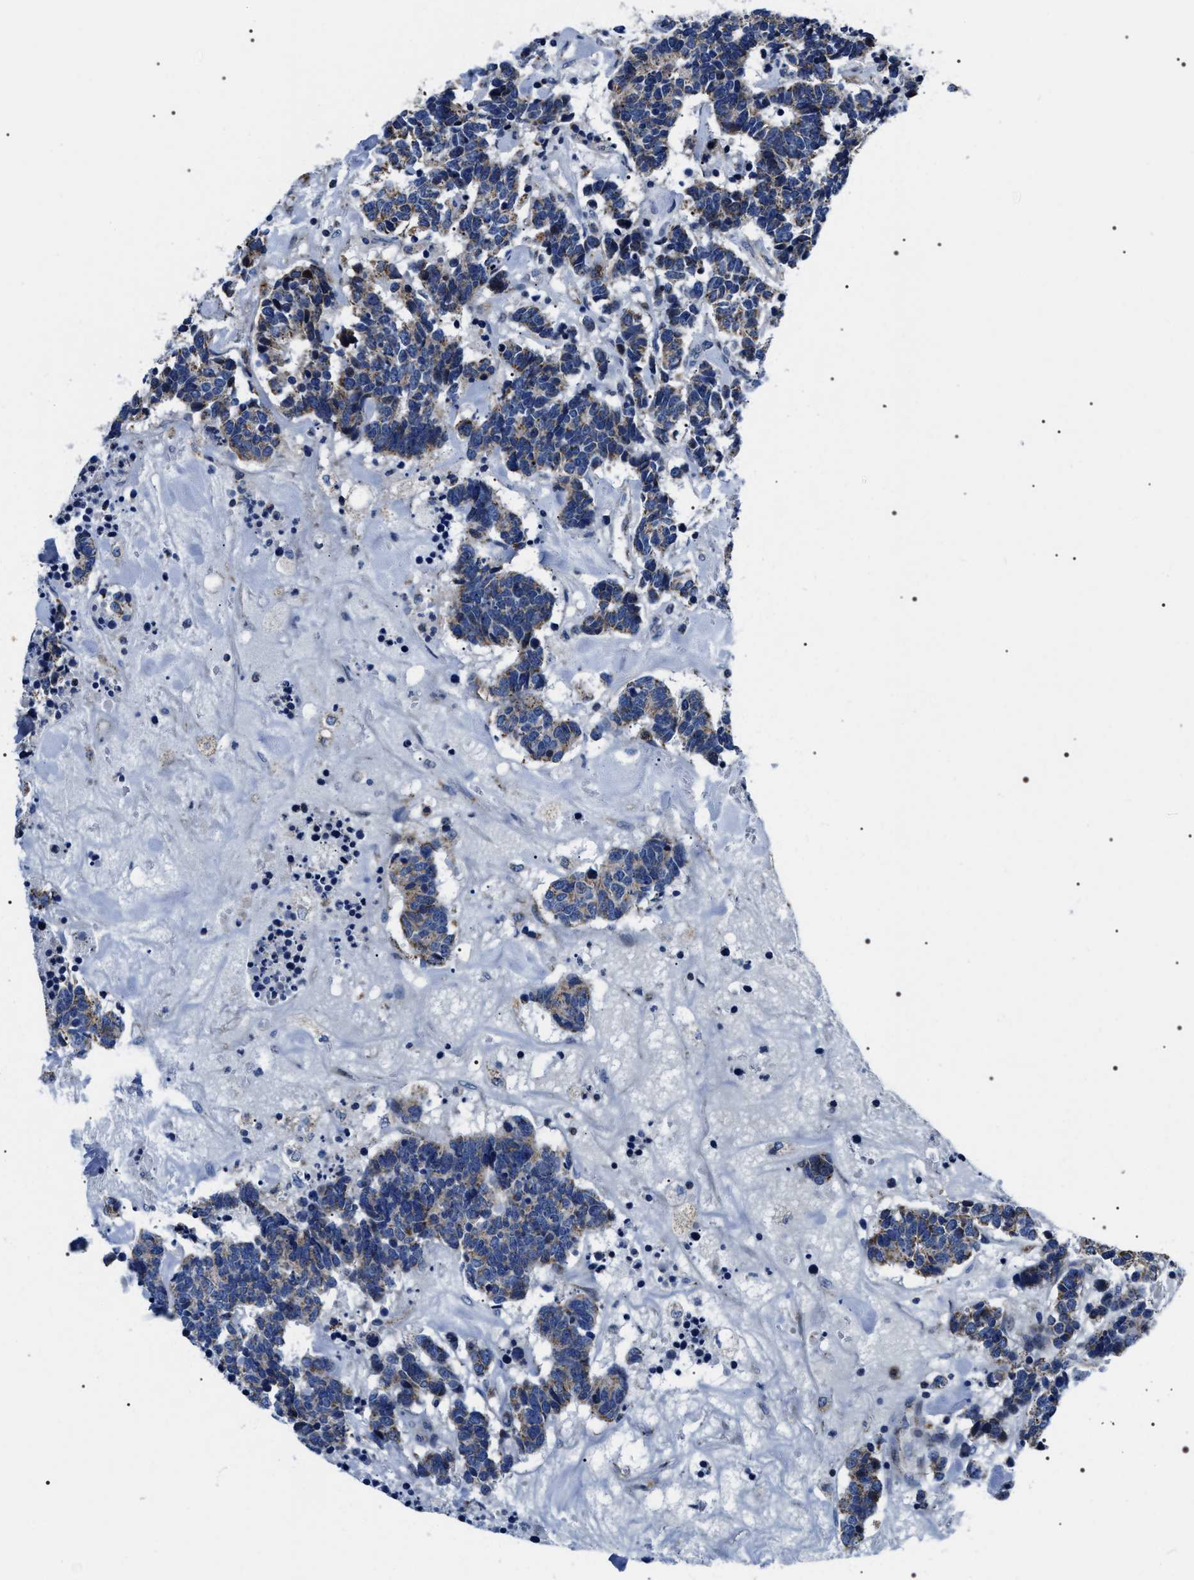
{"staining": {"intensity": "weak", "quantity": ">75%", "location": "cytoplasmic/membranous"}, "tissue": "carcinoid", "cell_type": "Tumor cells", "image_type": "cancer", "snomed": [{"axis": "morphology", "description": "Carcinoma, NOS"}, {"axis": "morphology", "description": "Carcinoid, malignant, NOS"}, {"axis": "topography", "description": "Urinary bladder"}], "caption": "Carcinoid stained for a protein demonstrates weak cytoplasmic/membranous positivity in tumor cells.", "gene": "NTMT1", "patient": {"sex": "male", "age": 57}}